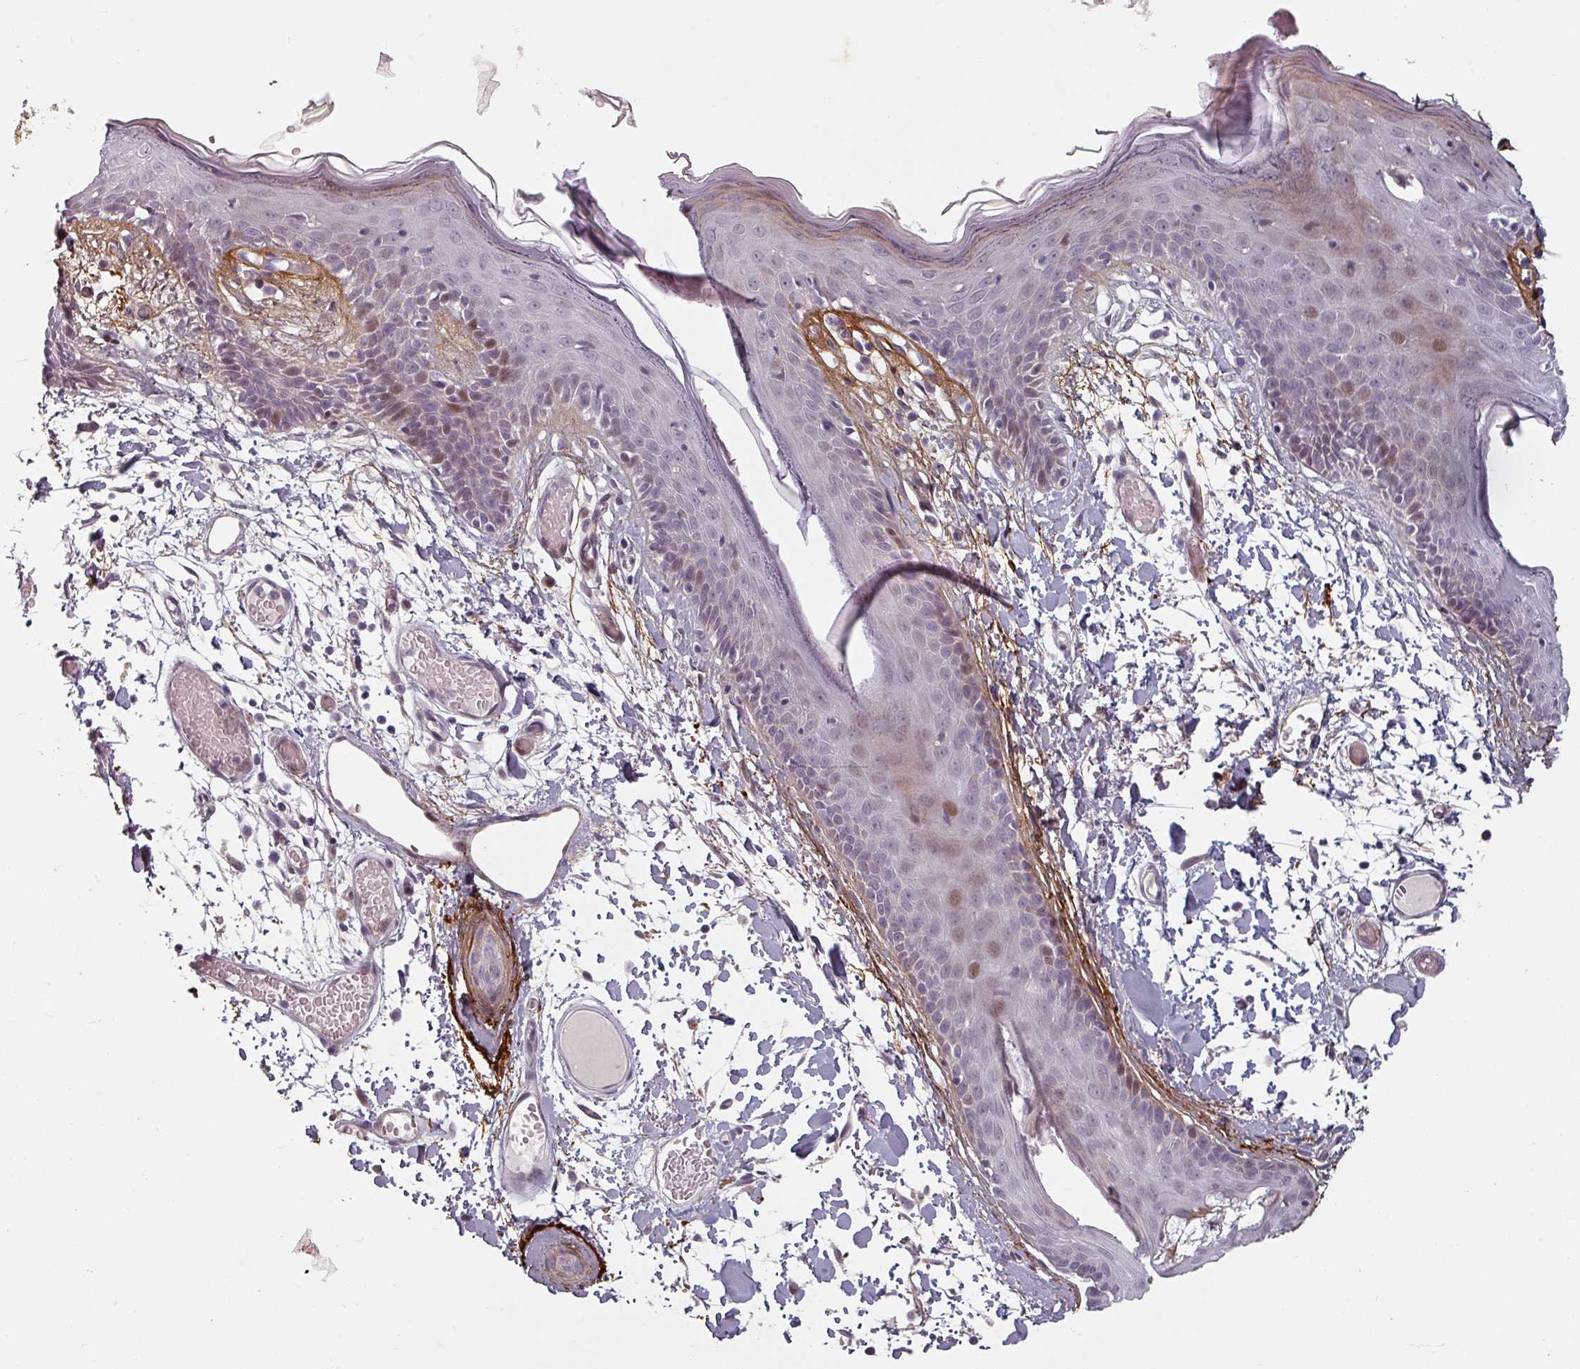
{"staining": {"intensity": "negative", "quantity": "none", "location": "none"}, "tissue": "skin", "cell_type": "Fibroblasts", "image_type": "normal", "snomed": [{"axis": "morphology", "description": "Normal tissue, NOS"}, {"axis": "topography", "description": "Skin"}], "caption": "This is a image of immunohistochemistry staining of unremarkable skin, which shows no staining in fibroblasts.", "gene": "CYB5RL", "patient": {"sex": "male", "age": 79}}